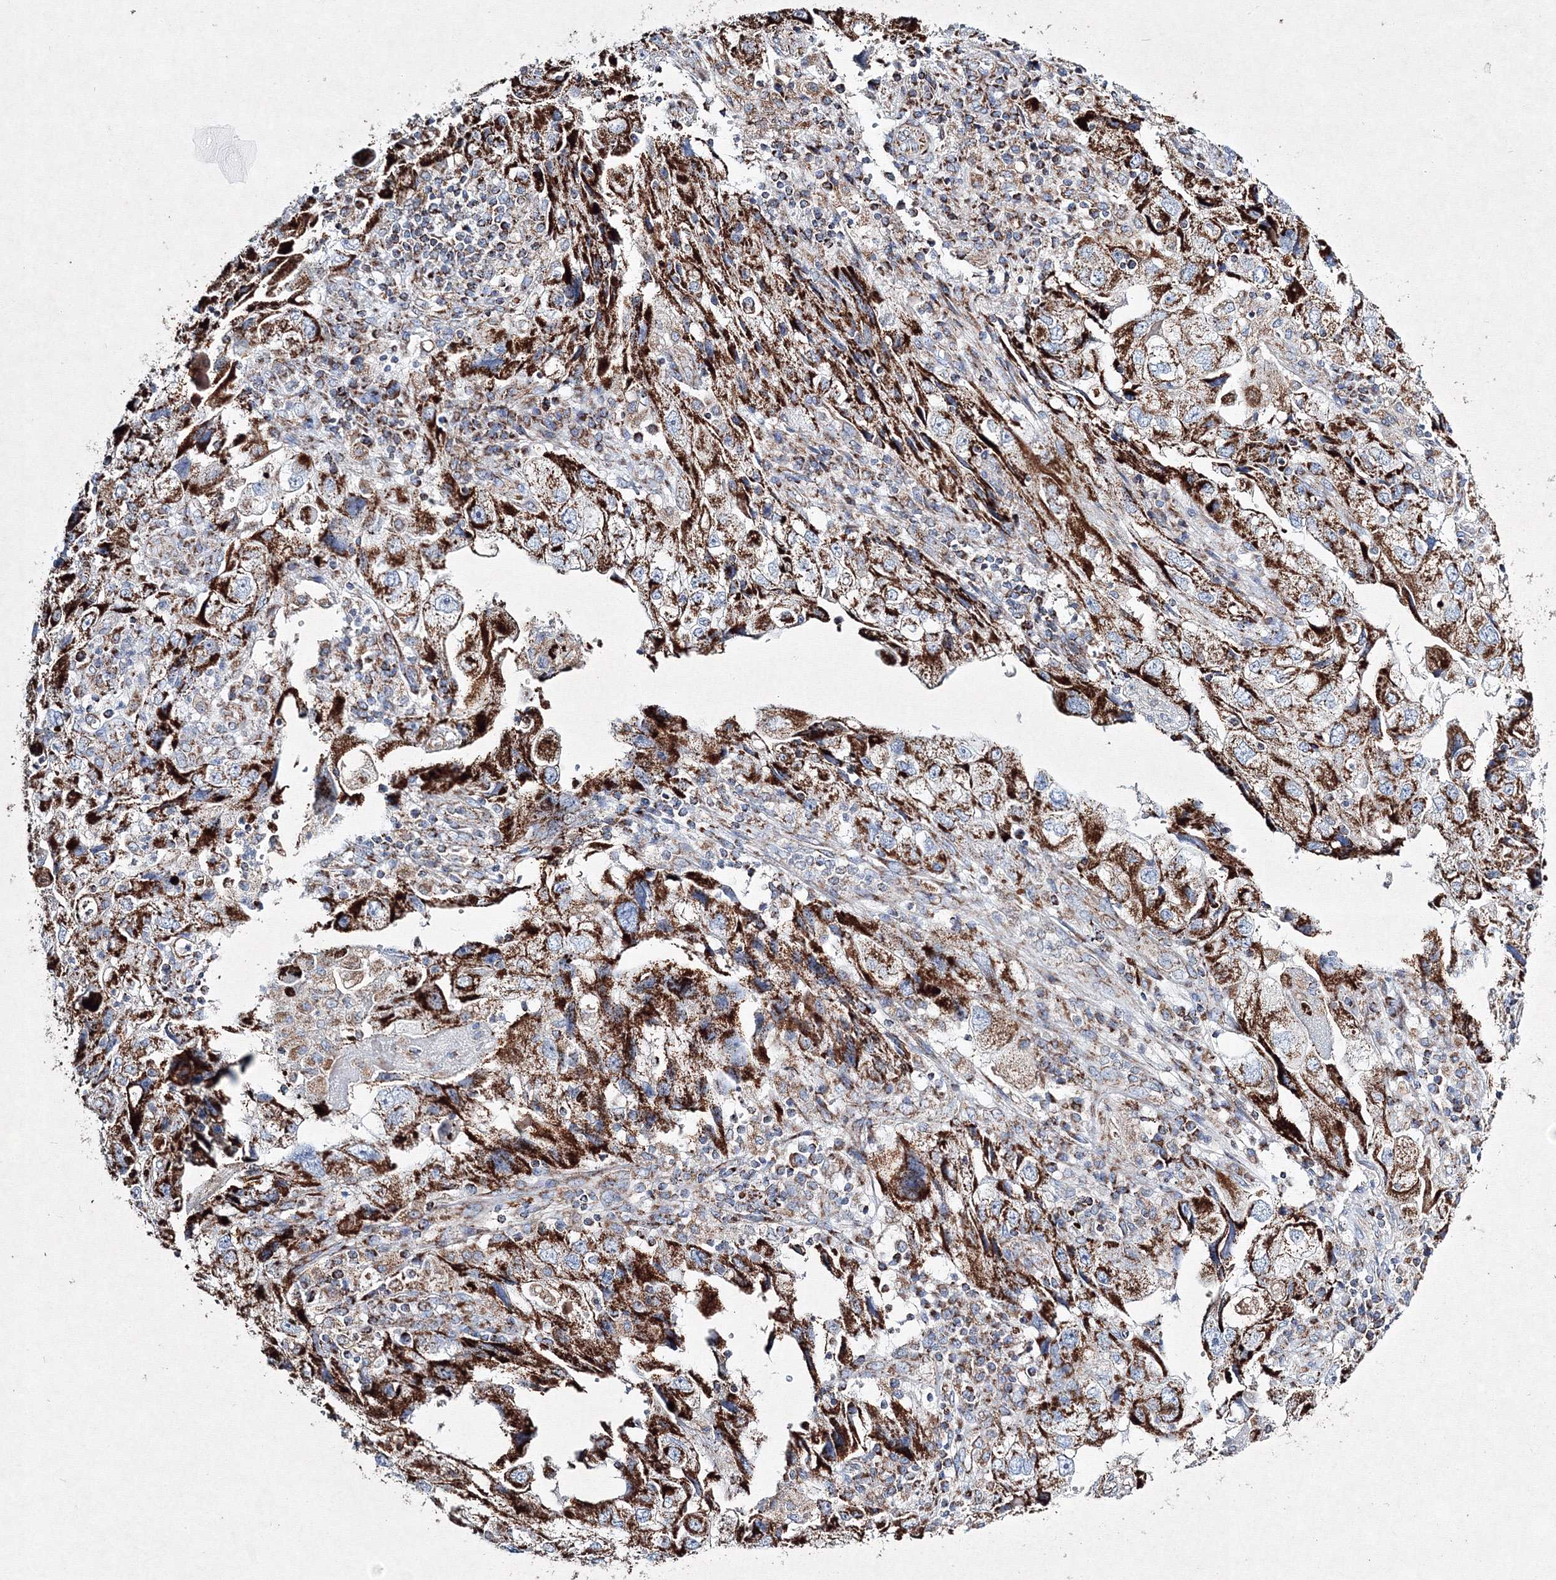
{"staining": {"intensity": "strong", "quantity": ">75%", "location": "cytoplasmic/membranous"}, "tissue": "endometrial cancer", "cell_type": "Tumor cells", "image_type": "cancer", "snomed": [{"axis": "morphology", "description": "Adenocarcinoma, NOS"}, {"axis": "topography", "description": "Endometrium"}], "caption": "Endometrial cancer stained with a protein marker shows strong staining in tumor cells.", "gene": "IGSF9", "patient": {"sex": "female", "age": 49}}